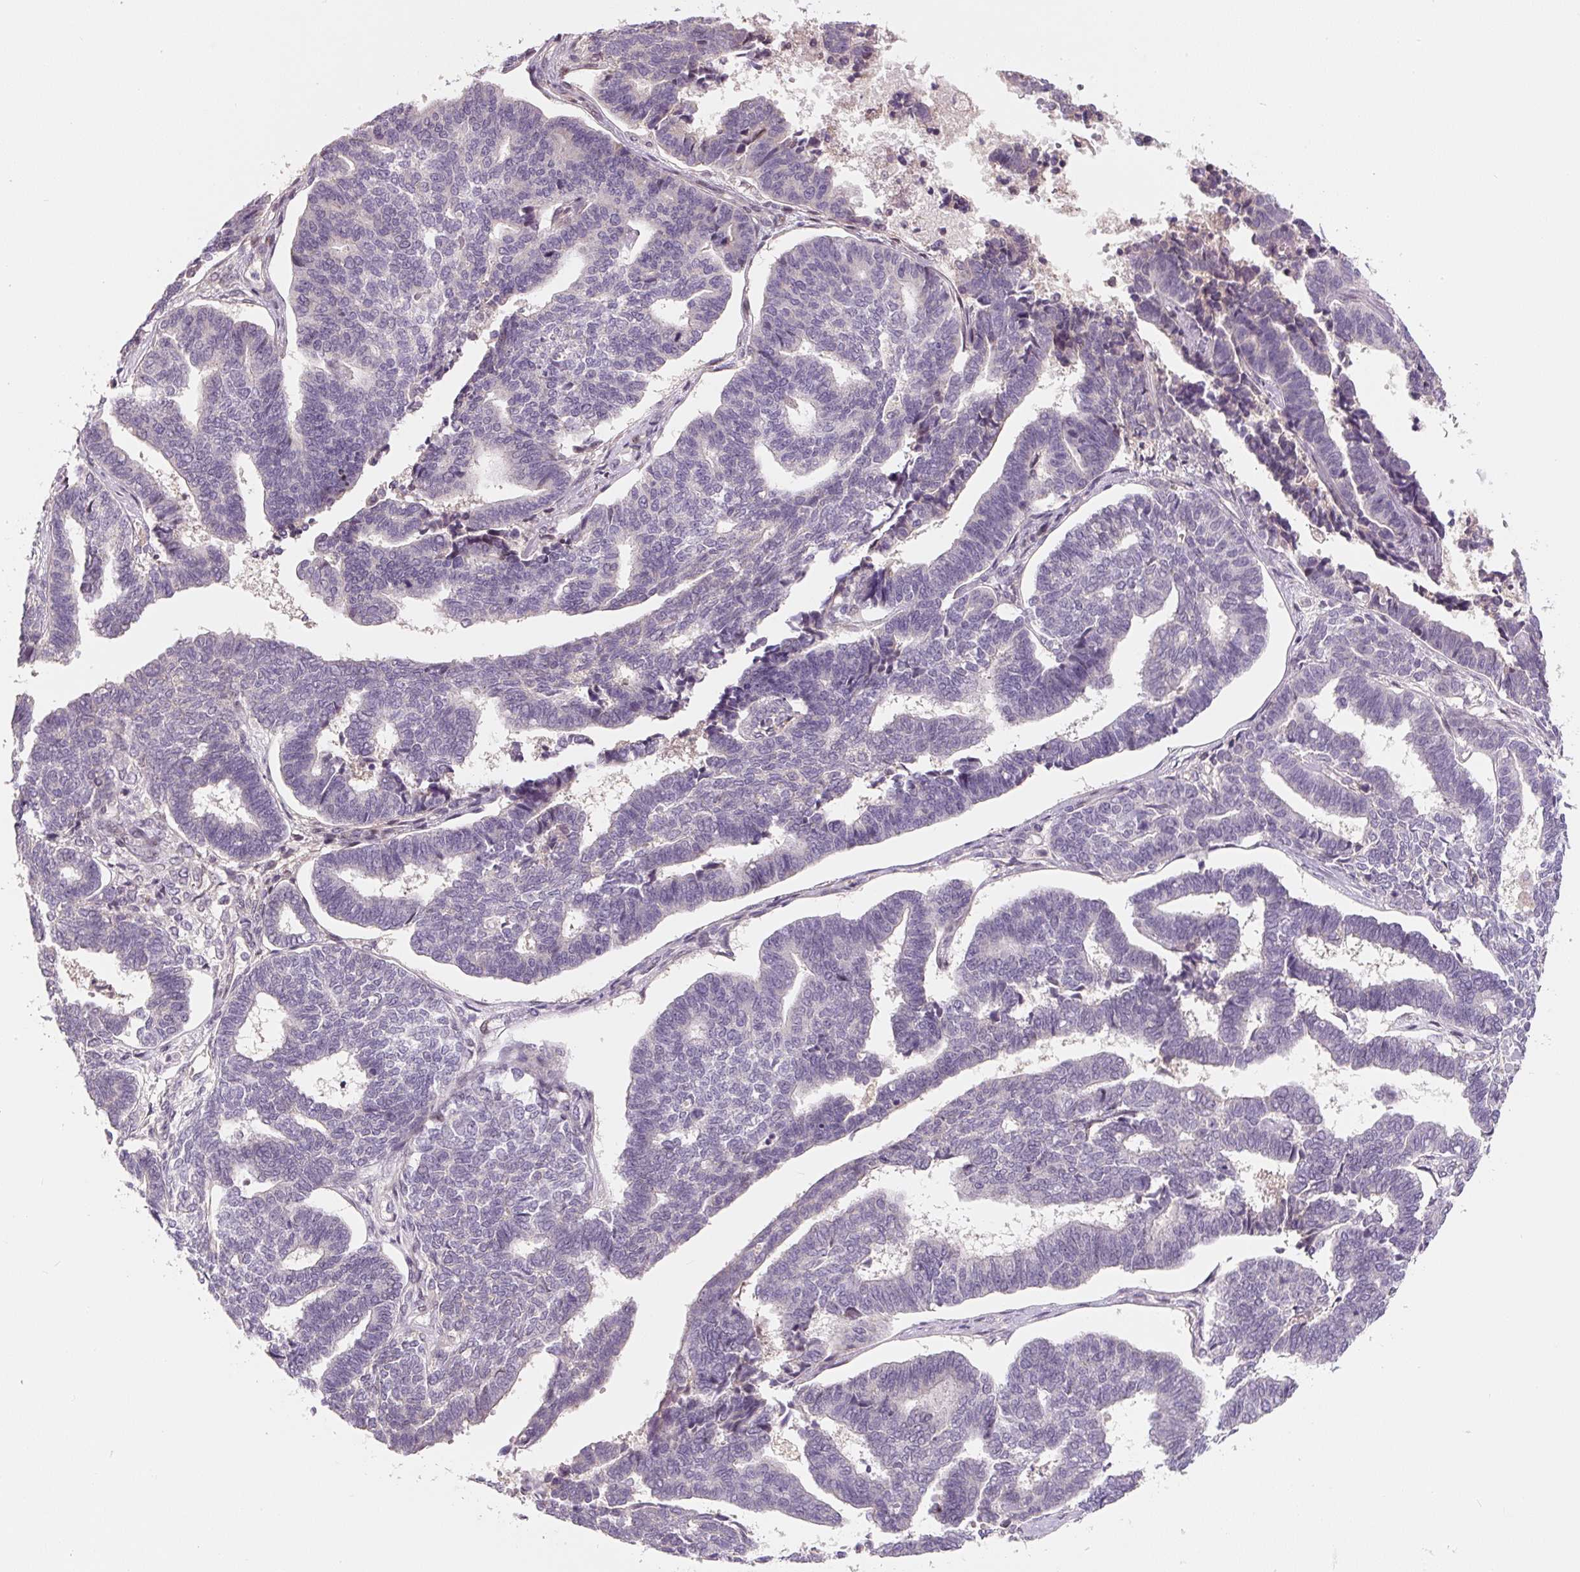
{"staining": {"intensity": "negative", "quantity": "none", "location": "none"}, "tissue": "endometrial cancer", "cell_type": "Tumor cells", "image_type": "cancer", "snomed": [{"axis": "morphology", "description": "Adenocarcinoma, NOS"}, {"axis": "topography", "description": "Endometrium"}], "caption": "Photomicrograph shows no significant protein positivity in tumor cells of adenocarcinoma (endometrial). The staining is performed using DAB brown chromogen with nuclei counter-stained in using hematoxylin.", "gene": "PWWP3B", "patient": {"sex": "female", "age": 70}}